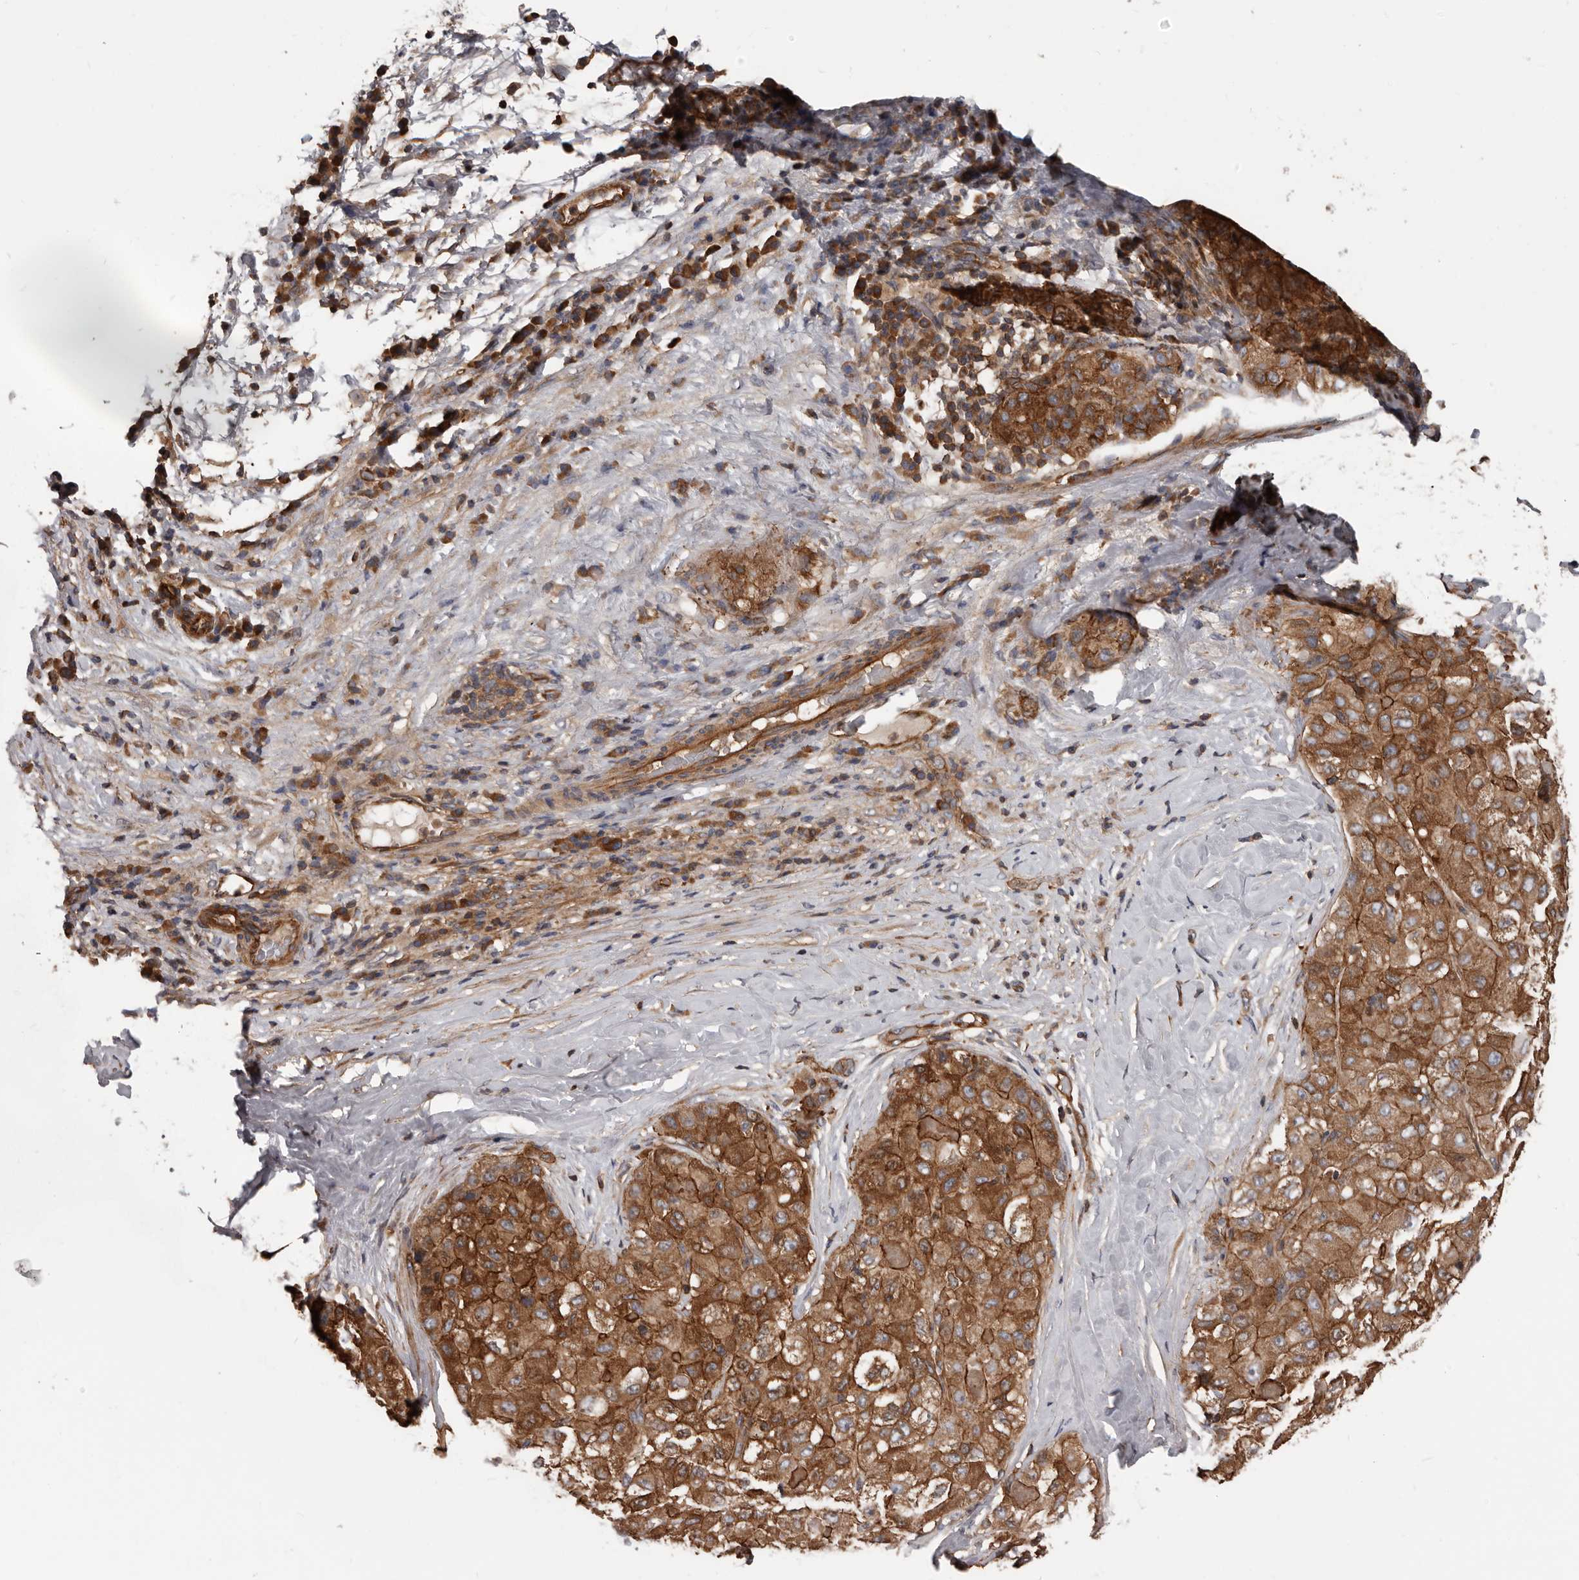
{"staining": {"intensity": "strong", "quantity": ">75%", "location": "cytoplasmic/membranous"}, "tissue": "liver cancer", "cell_type": "Tumor cells", "image_type": "cancer", "snomed": [{"axis": "morphology", "description": "Carcinoma, Hepatocellular, NOS"}, {"axis": "topography", "description": "Liver"}], "caption": "This is an image of immunohistochemistry staining of liver cancer (hepatocellular carcinoma), which shows strong positivity in the cytoplasmic/membranous of tumor cells.", "gene": "PNRC2", "patient": {"sex": "male", "age": 80}}